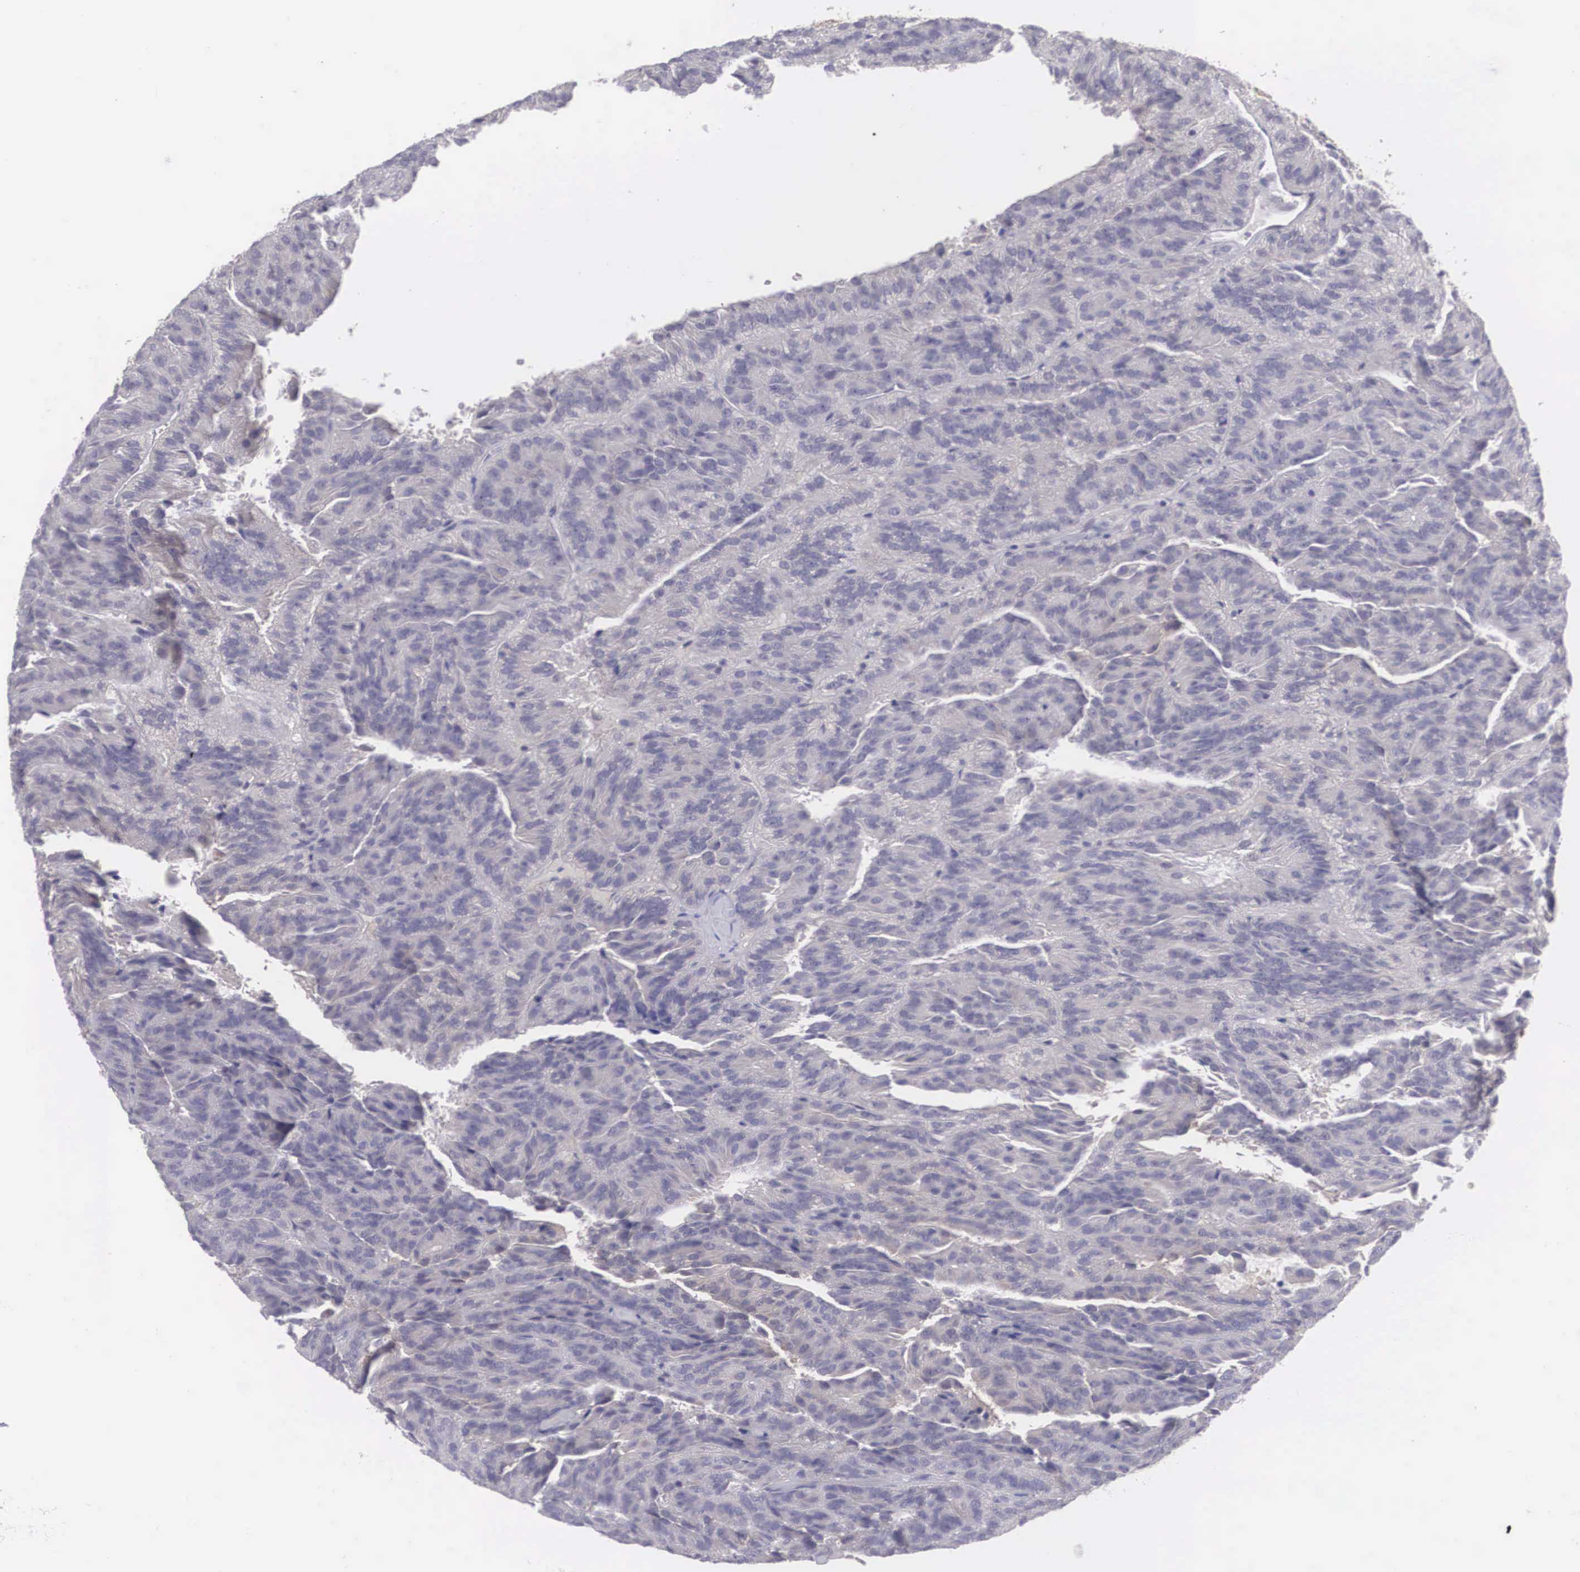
{"staining": {"intensity": "weak", "quantity": "<25%", "location": "cytoplasmic/membranous"}, "tissue": "renal cancer", "cell_type": "Tumor cells", "image_type": "cancer", "snomed": [{"axis": "morphology", "description": "Adenocarcinoma, NOS"}, {"axis": "topography", "description": "Kidney"}], "caption": "Histopathology image shows no significant protein positivity in tumor cells of adenocarcinoma (renal).", "gene": "NINL", "patient": {"sex": "male", "age": 46}}